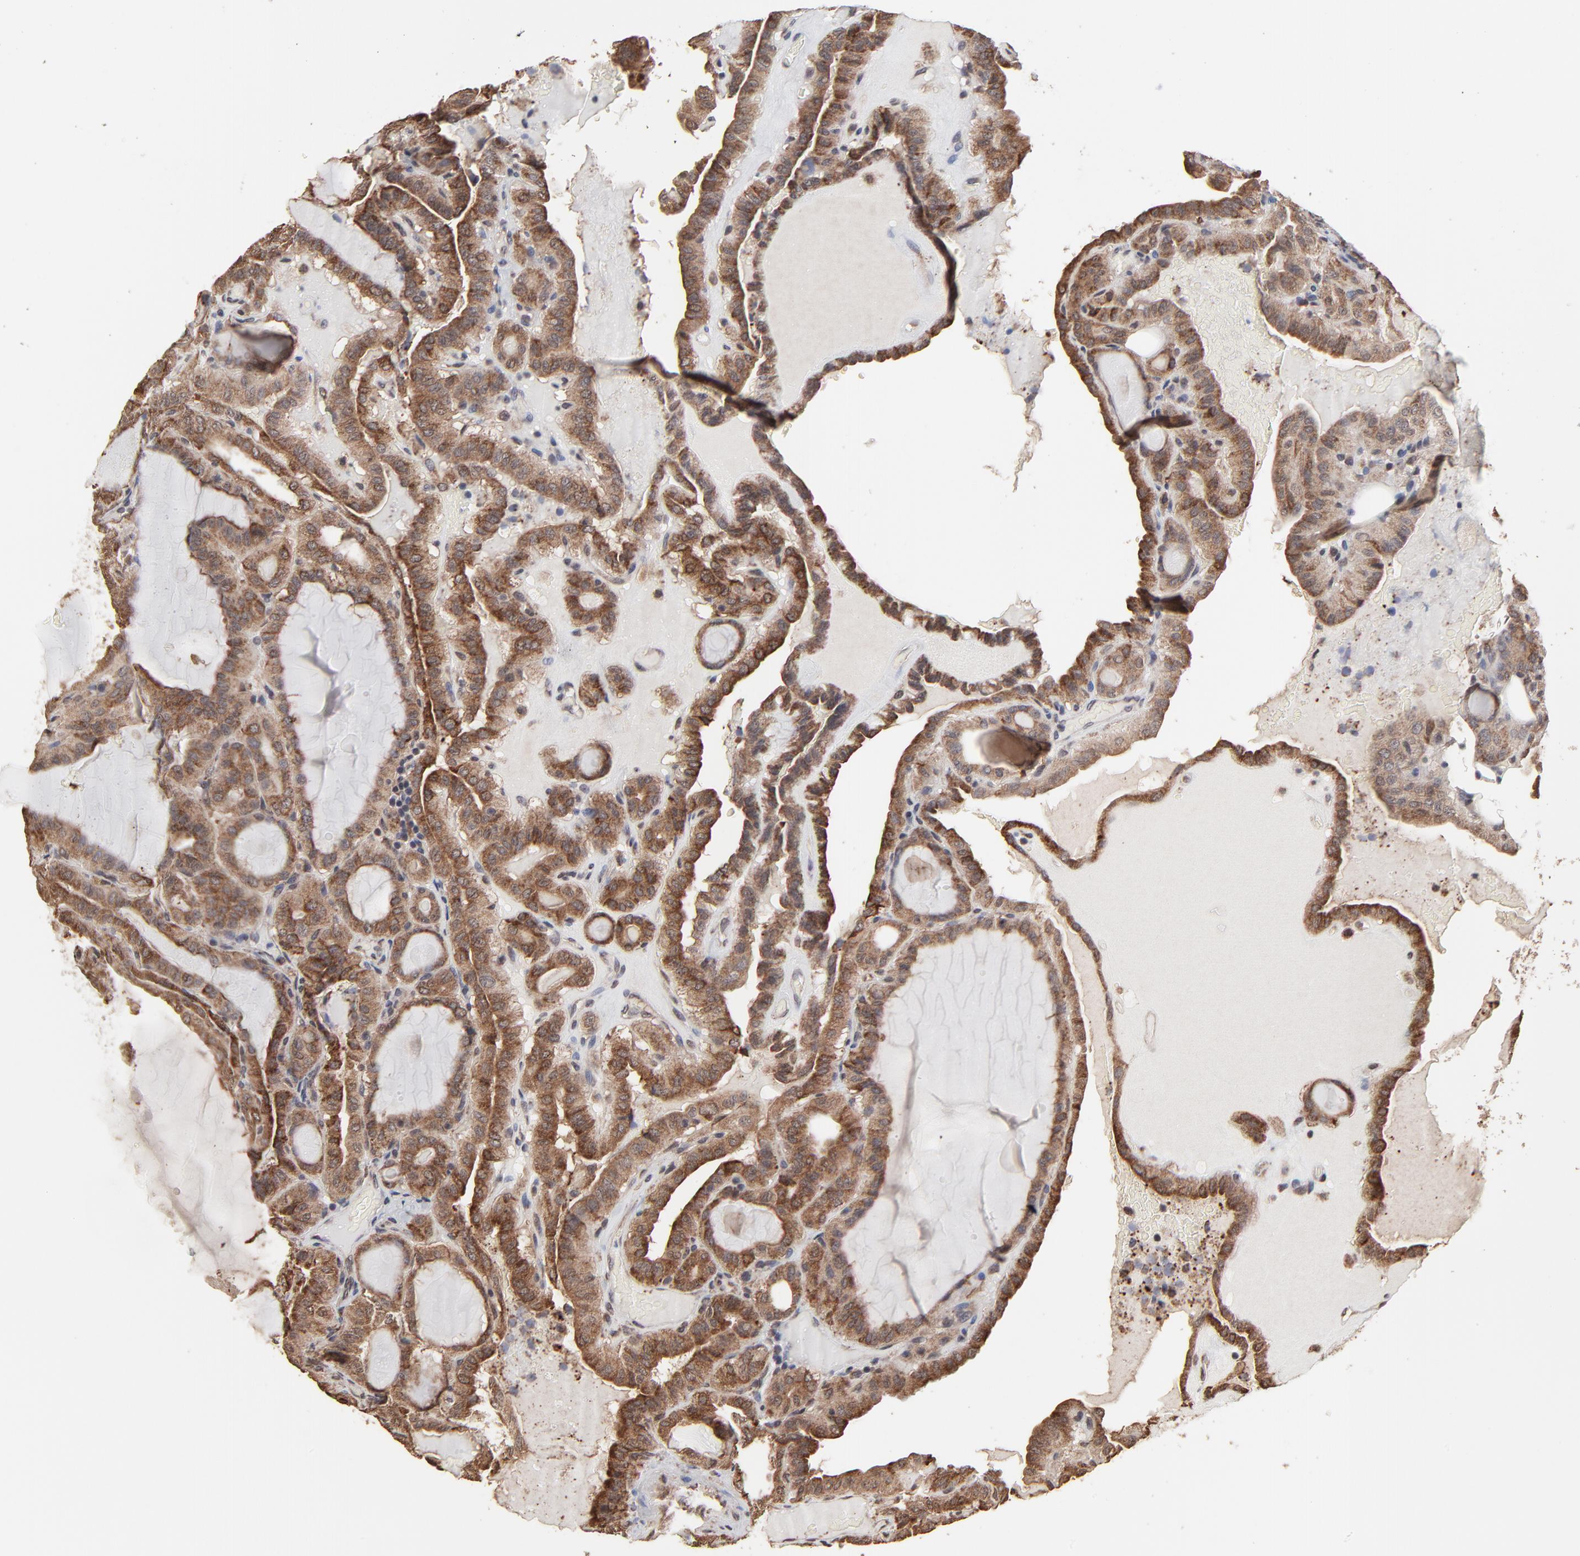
{"staining": {"intensity": "strong", "quantity": ">75%", "location": "cytoplasmic/membranous"}, "tissue": "thyroid cancer", "cell_type": "Tumor cells", "image_type": "cancer", "snomed": [{"axis": "morphology", "description": "Papillary adenocarcinoma, NOS"}, {"axis": "topography", "description": "Thyroid gland"}], "caption": "Brown immunohistochemical staining in thyroid cancer shows strong cytoplasmic/membranous expression in about >75% of tumor cells. (DAB (3,3'-diaminobenzidine) = brown stain, brightfield microscopy at high magnification).", "gene": "CHM", "patient": {"sex": "male", "age": 77}}